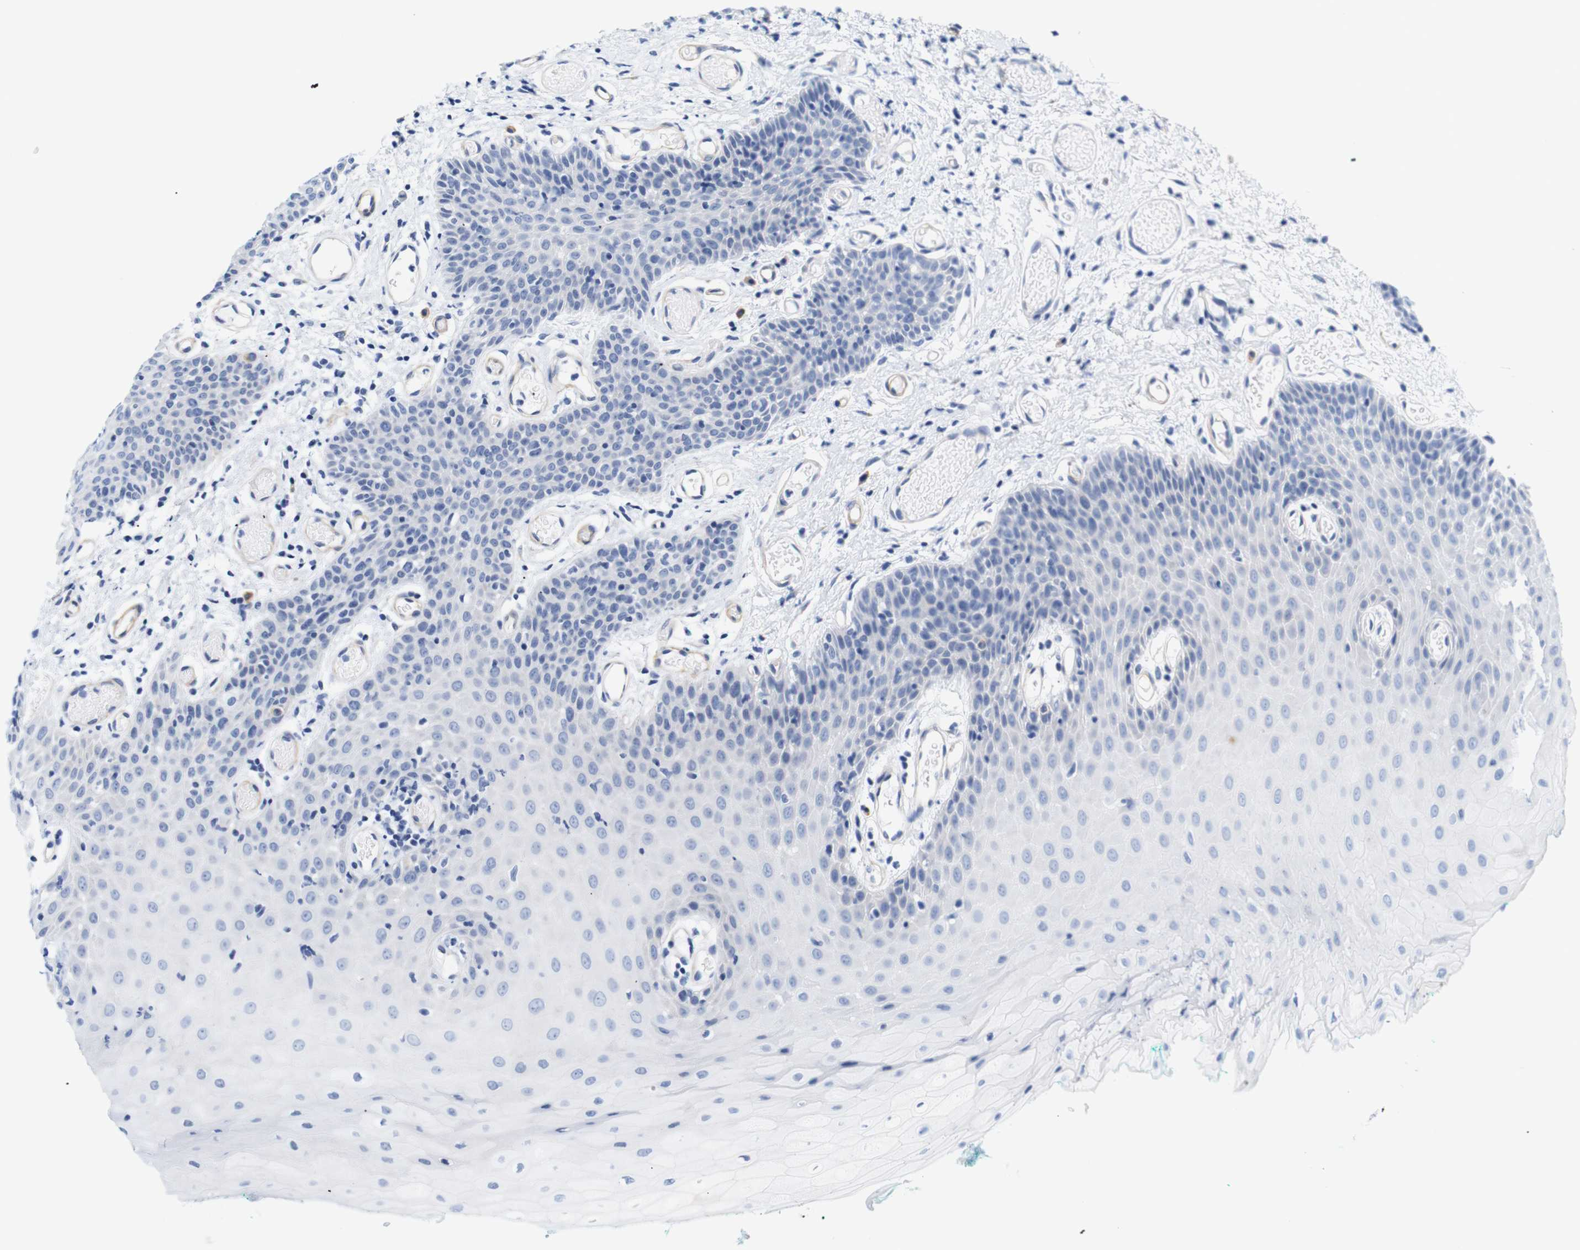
{"staining": {"intensity": "negative", "quantity": "none", "location": "none"}, "tissue": "oral mucosa", "cell_type": "Squamous epithelial cells", "image_type": "normal", "snomed": [{"axis": "morphology", "description": "Normal tissue, NOS"}, {"axis": "morphology", "description": "Squamous cell carcinoma, NOS"}, {"axis": "topography", "description": "Oral tissue"}, {"axis": "topography", "description": "Salivary gland"}, {"axis": "topography", "description": "Head-Neck"}], "caption": "The image displays no significant staining in squamous epithelial cells of oral mucosa.", "gene": "STMN3", "patient": {"sex": "female", "age": 62}}